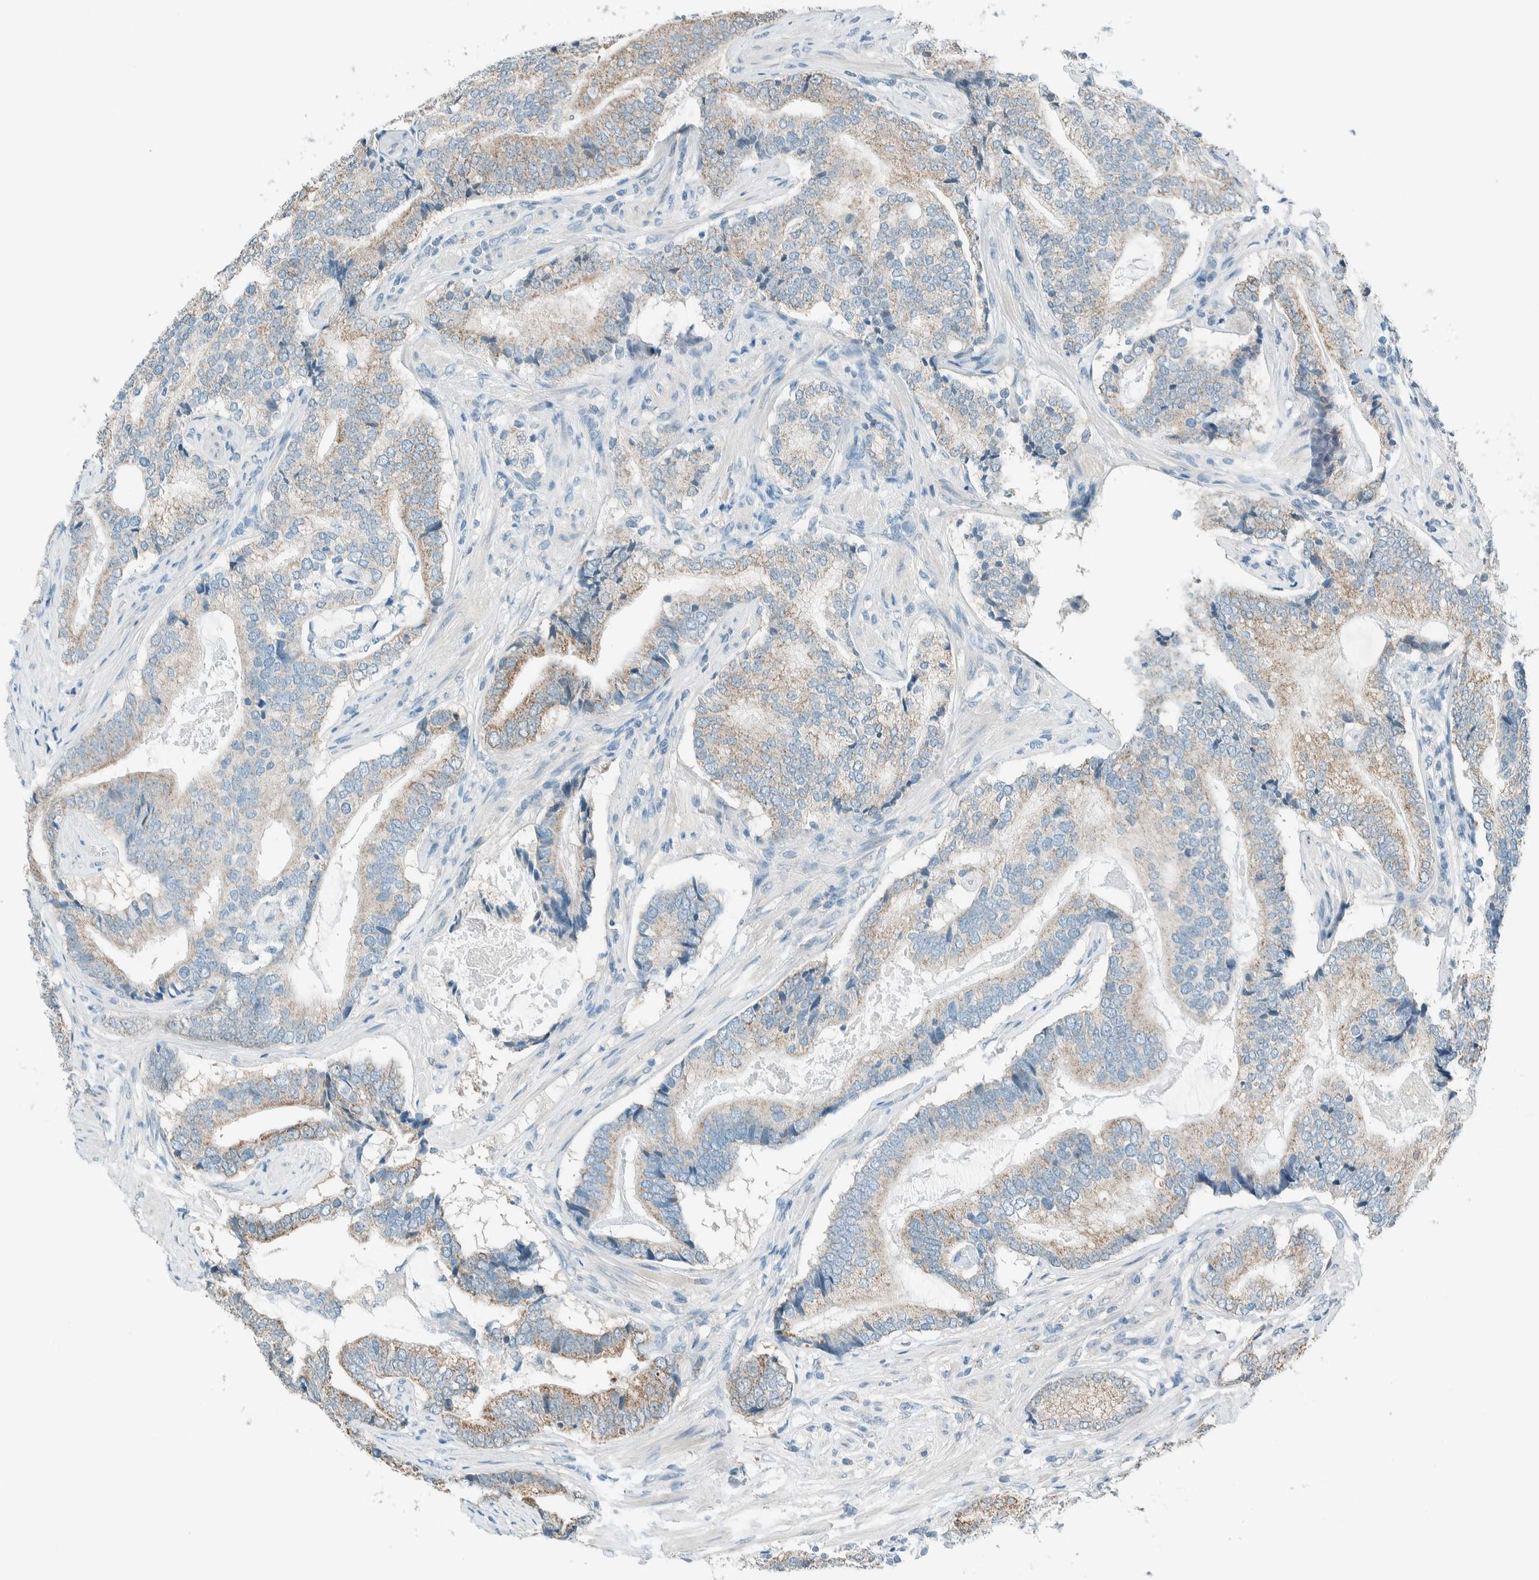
{"staining": {"intensity": "weak", "quantity": ">75%", "location": "cytoplasmic/membranous"}, "tissue": "prostate cancer", "cell_type": "Tumor cells", "image_type": "cancer", "snomed": [{"axis": "morphology", "description": "Adenocarcinoma, High grade"}, {"axis": "topography", "description": "Prostate"}], "caption": "This is an image of immunohistochemistry (IHC) staining of prostate cancer, which shows weak staining in the cytoplasmic/membranous of tumor cells.", "gene": "ALDH7A1", "patient": {"sex": "male", "age": 55}}